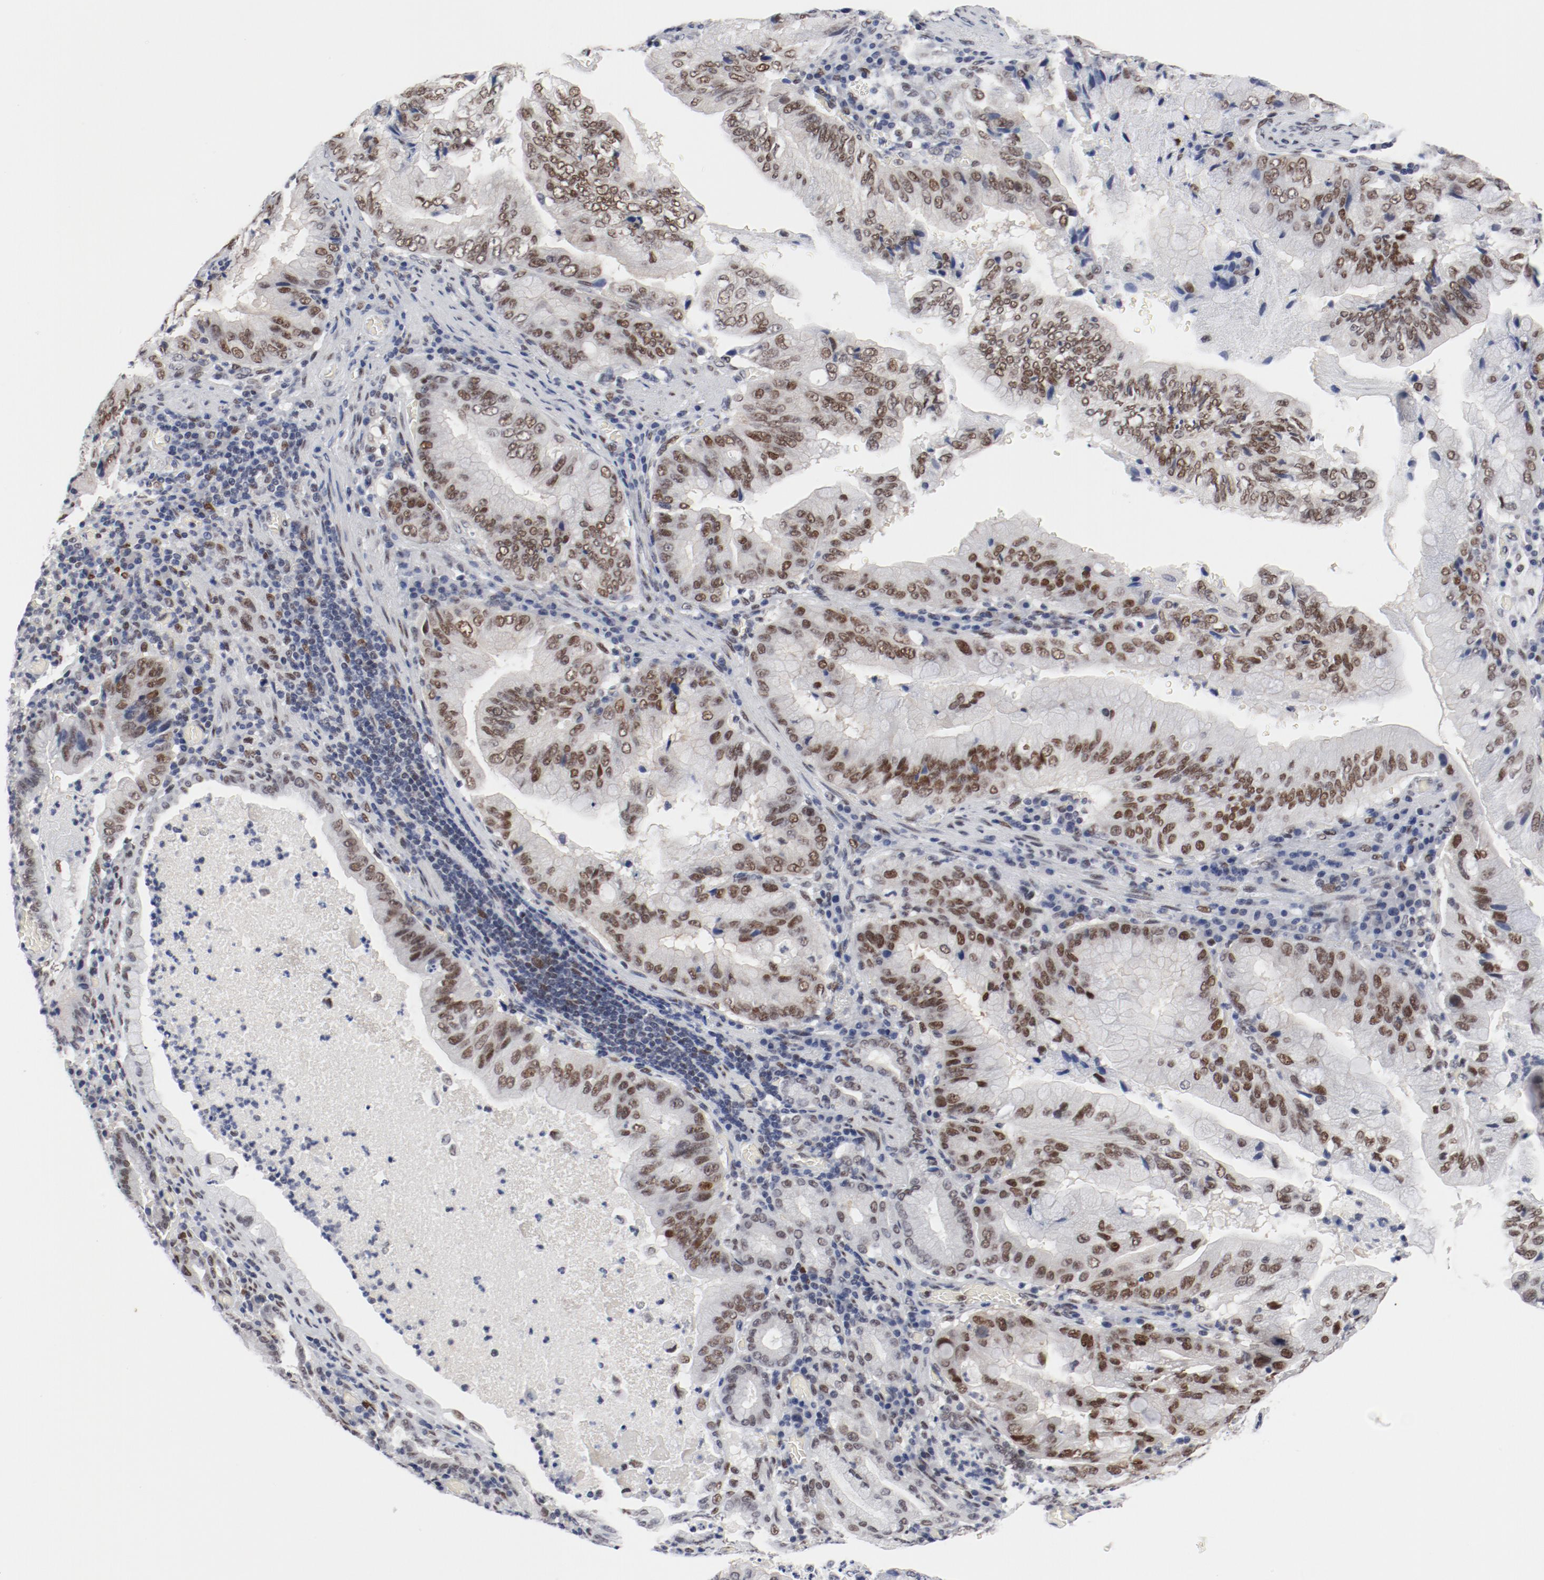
{"staining": {"intensity": "strong", "quantity": ">75%", "location": "nuclear"}, "tissue": "stomach cancer", "cell_type": "Tumor cells", "image_type": "cancer", "snomed": [{"axis": "morphology", "description": "Adenocarcinoma, NOS"}, {"axis": "topography", "description": "Stomach, upper"}], "caption": "A histopathology image showing strong nuclear expression in about >75% of tumor cells in stomach cancer (adenocarcinoma), as visualized by brown immunohistochemical staining.", "gene": "ARNT", "patient": {"sex": "male", "age": 80}}